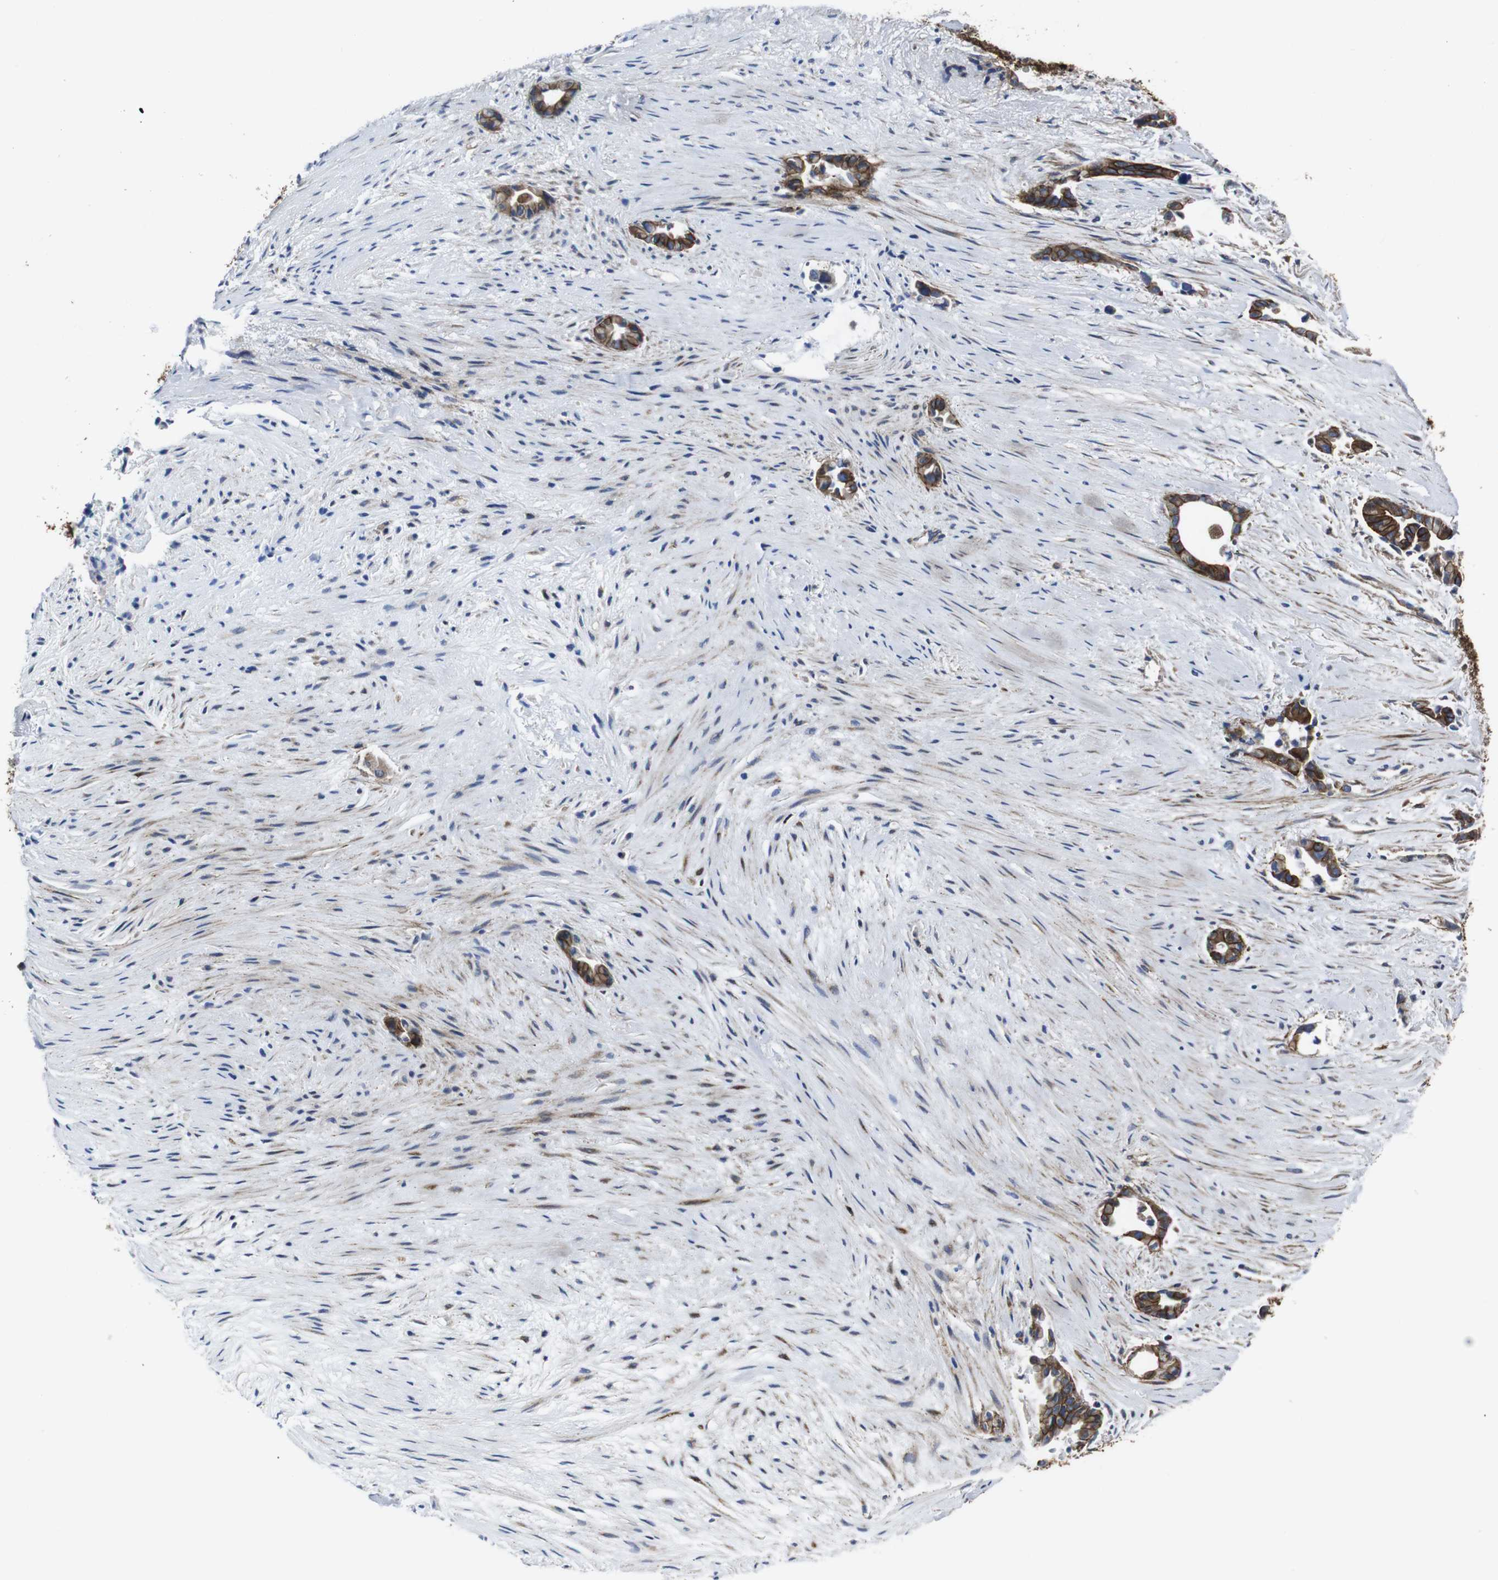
{"staining": {"intensity": "strong", "quantity": ">75%", "location": "cytoplasmic/membranous"}, "tissue": "liver cancer", "cell_type": "Tumor cells", "image_type": "cancer", "snomed": [{"axis": "morphology", "description": "Cholangiocarcinoma"}, {"axis": "topography", "description": "Liver"}], "caption": "Protein staining of cholangiocarcinoma (liver) tissue exhibits strong cytoplasmic/membranous expression in approximately >75% of tumor cells. (DAB = brown stain, brightfield microscopy at high magnification).", "gene": "NUMB", "patient": {"sex": "female", "age": 55}}